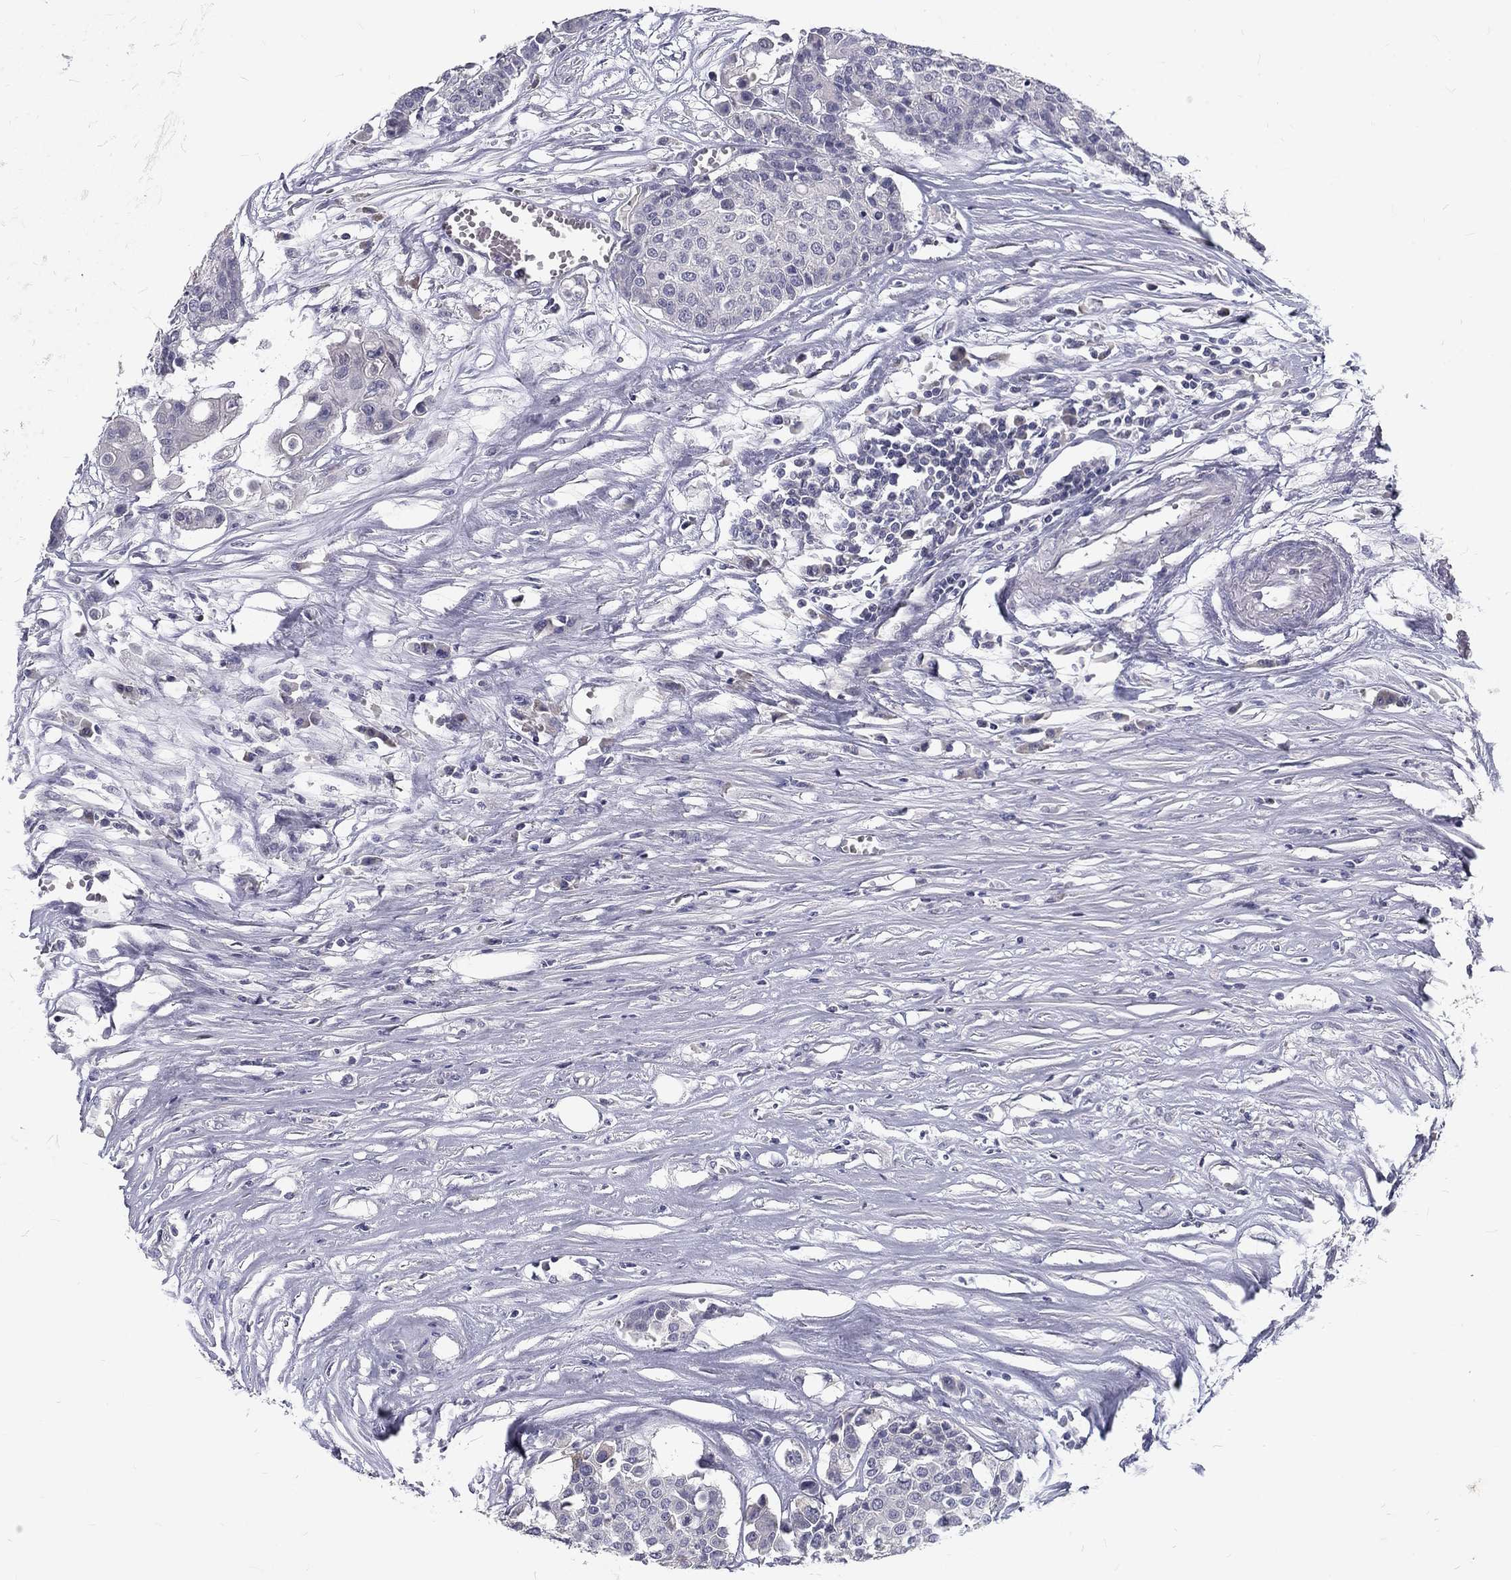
{"staining": {"intensity": "negative", "quantity": "none", "location": "none"}, "tissue": "carcinoid", "cell_type": "Tumor cells", "image_type": "cancer", "snomed": [{"axis": "morphology", "description": "Carcinoid, malignant, NOS"}, {"axis": "topography", "description": "Colon"}], "caption": "A high-resolution histopathology image shows immunohistochemistry (IHC) staining of carcinoid, which reveals no significant positivity in tumor cells.", "gene": "NOS1", "patient": {"sex": "male", "age": 81}}